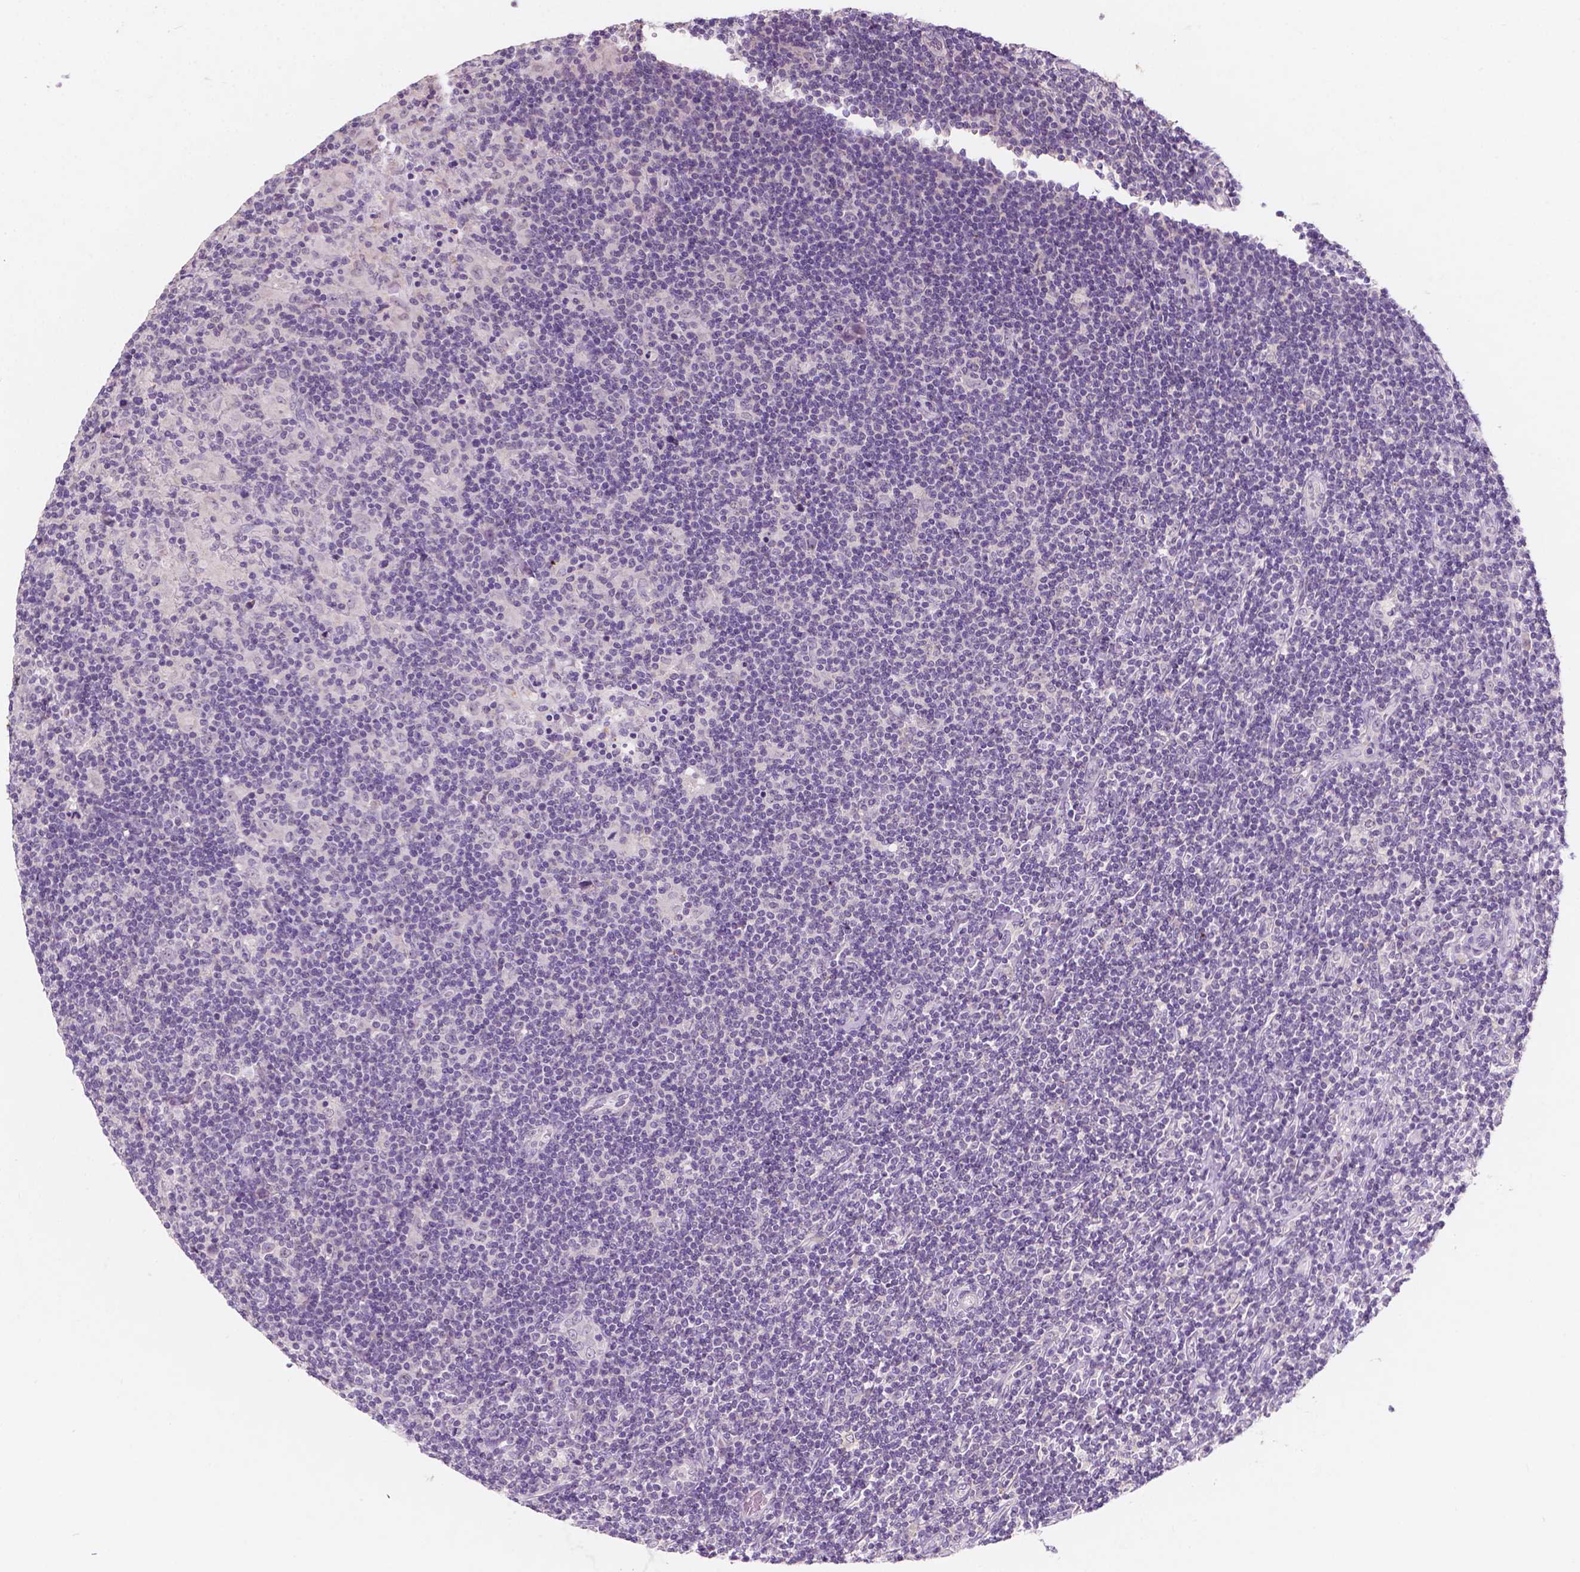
{"staining": {"intensity": "negative", "quantity": "none", "location": "none"}, "tissue": "lymphoma", "cell_type": "Tumor cells", "image_type": "cancer", "snomed": [{"axis": "morphology", "description": "Hodgkin's disease, NOS"}, {"axis": "topography", "description": "Lymph node"}], "caption": "Immunohistochemical staining of human lymphoma reveals no significant positivity in tumor cells.", "gene": "SIRT2", "patient": {"sex": "male", "age": 40}}